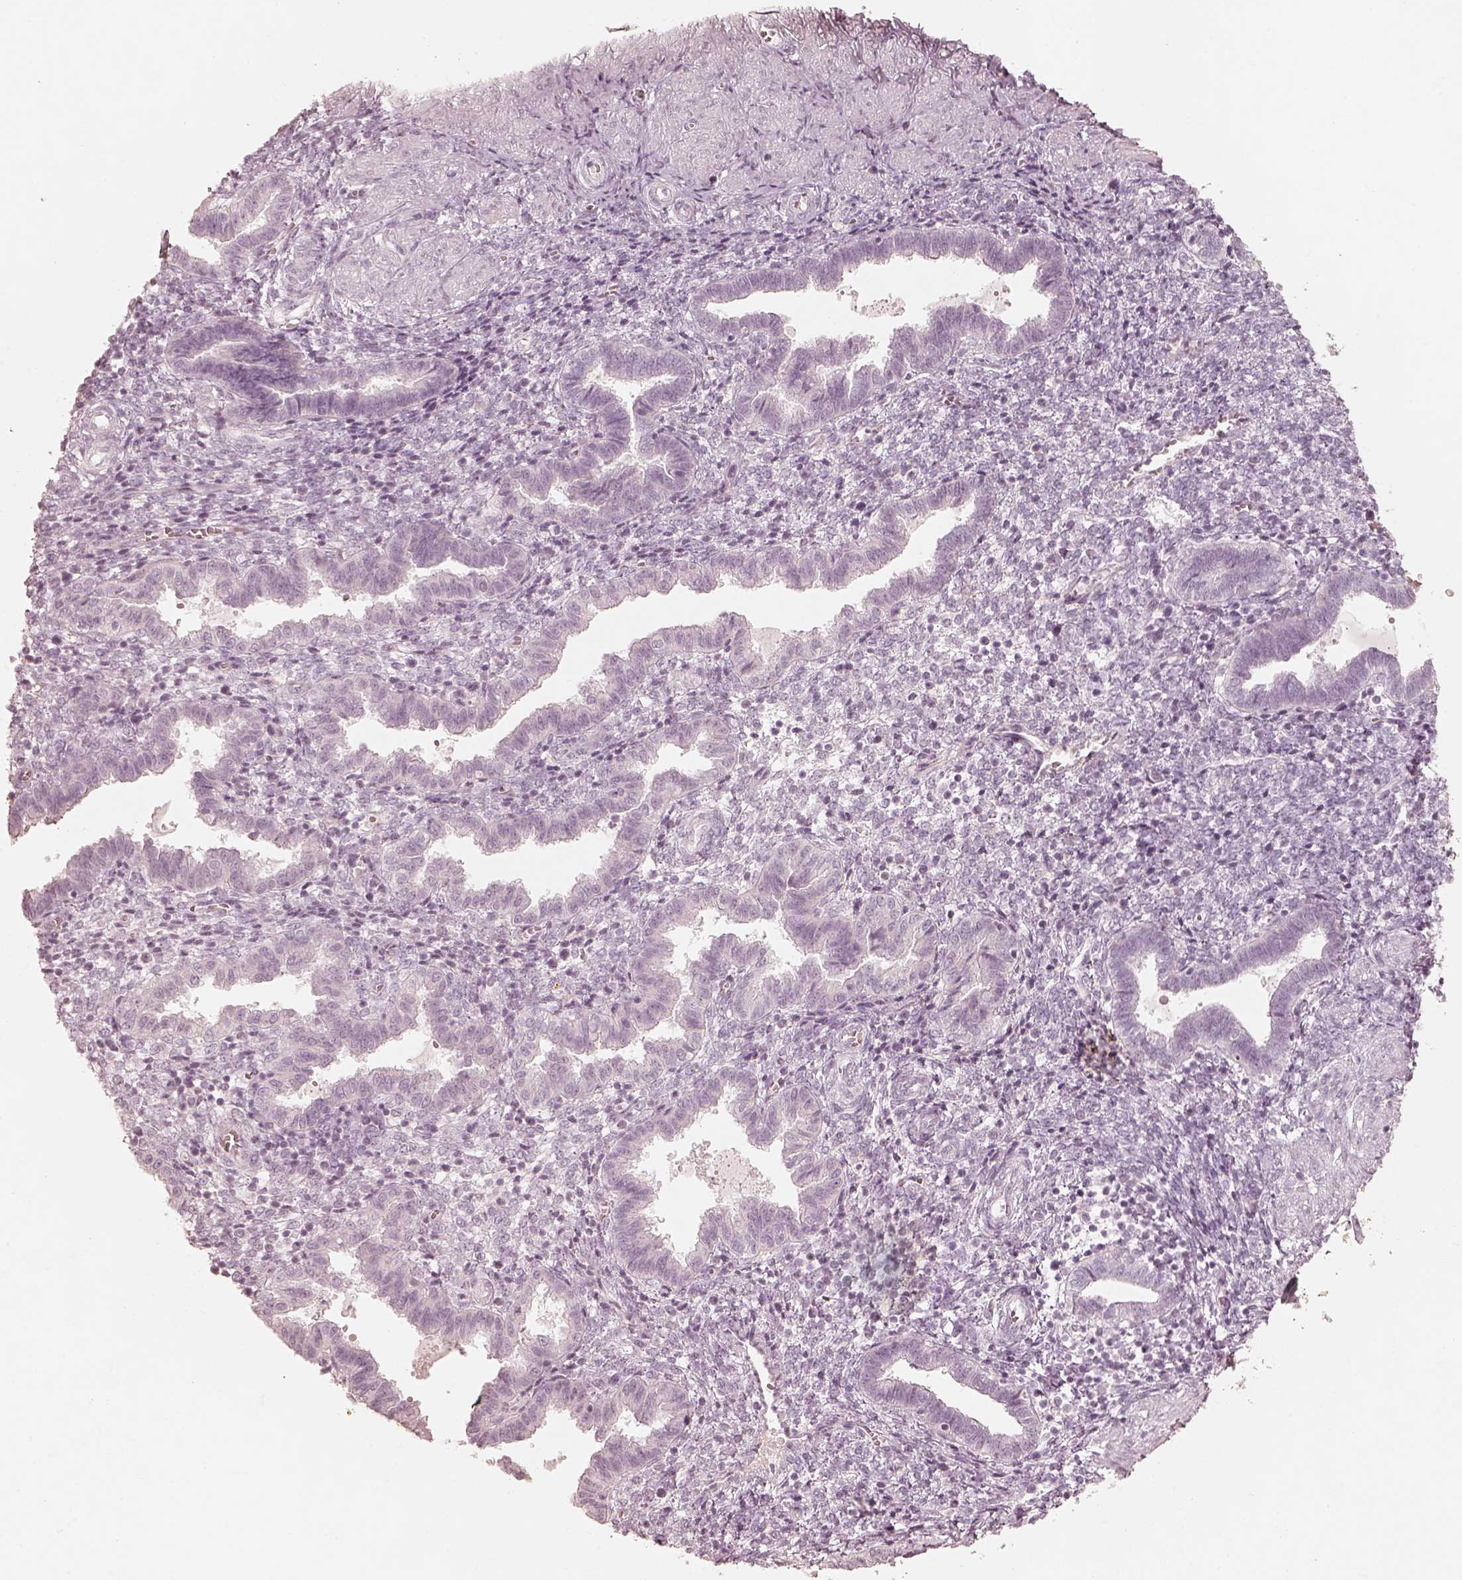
{"staining": {"intensity": "negative", "quantity": "none", "location": "none"}, "tissue": "endometrium", "cell_type": "Cells in endometrial stroma", "image_type": "normal", "snomed": [{"axis": "morphology", "description": "Normal tissue, NOS"}, {"axis": "topography", "description": "Endometrium"}], "caption": "The micrograph demonstrates no staining of cells in endometrial stroma in normal endometrium.", "gene": "KRT82", "patient": {"sex": "female", "age": 37}}